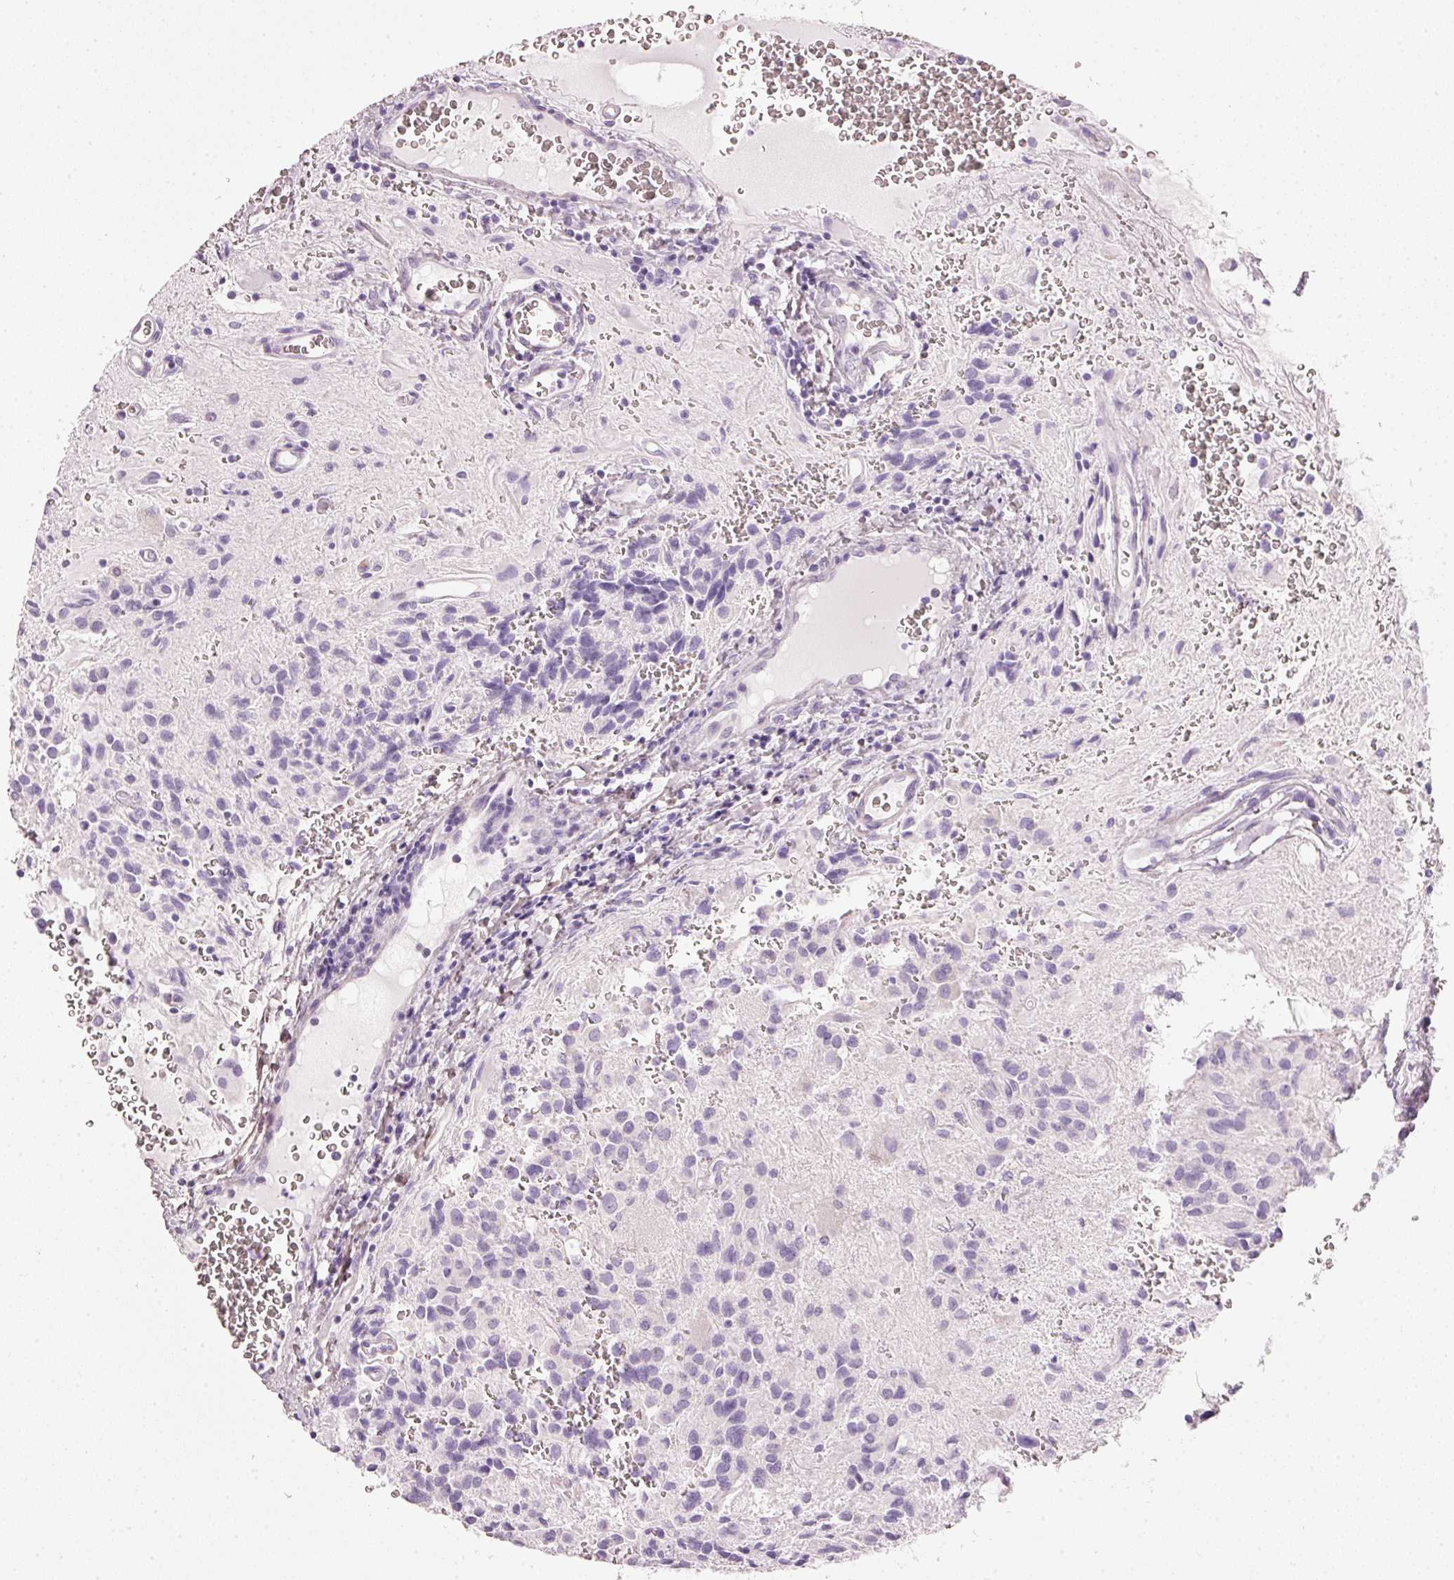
{"staining": {"intensity": "negative", "quantity": "none", "location": "none"}, "tissue": "glioma", "cell_type": "Tumor cells", "image_type": "cancer", "snomed": [{"axis": "morphology", "description": "Glioma, malignant, Low grade"}, {"axis": "topography", "description": "Brain"}], "caption": "An immunohistochemistry micrograph of glioma is shown. There is no staining in tumor cells of glioma.", "gene": "PDXDC1", "patient": {"sex": "male", "age": 56}}